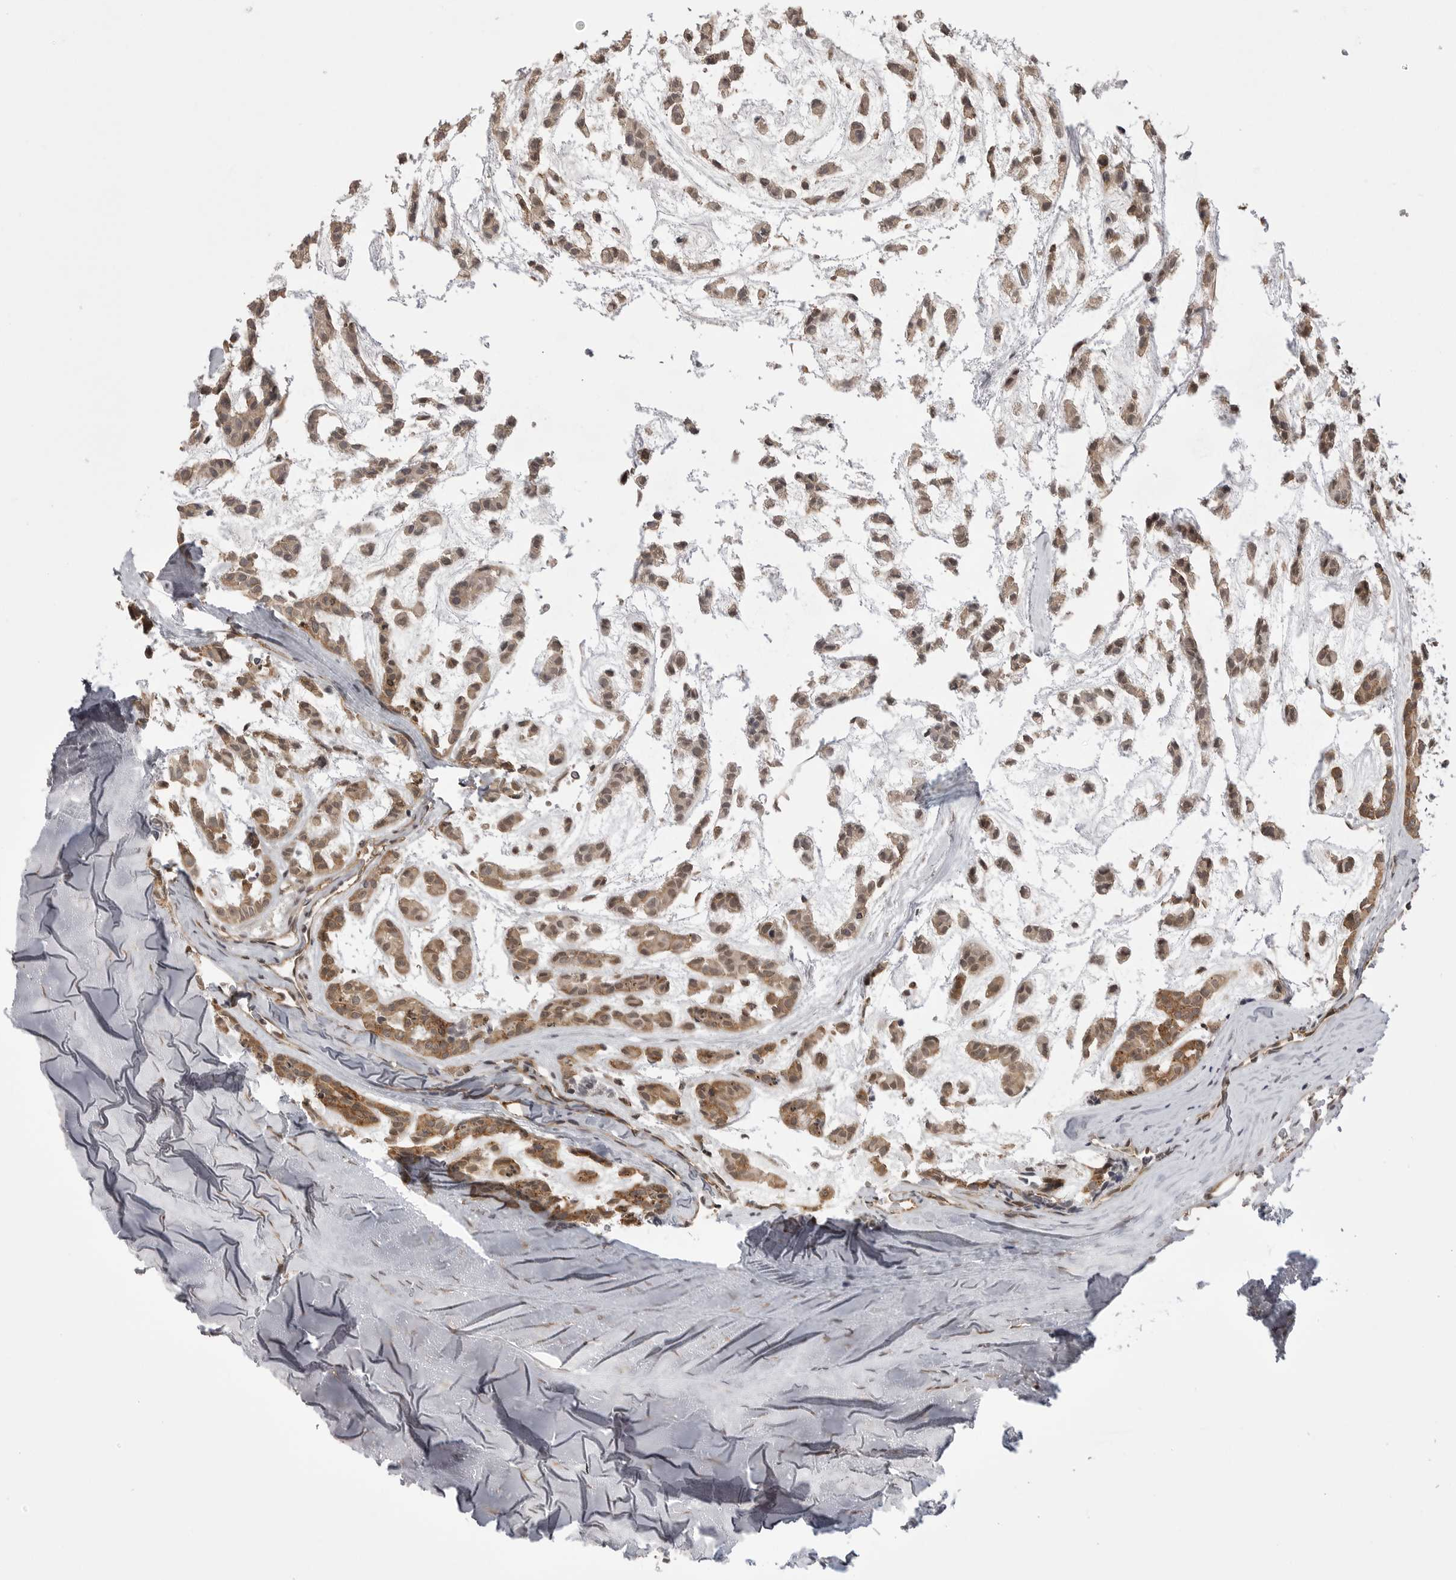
{"staining": {"intensity": "moderate", "quantity": ">75%", "location": "cytoplasmic/membranous,nuclear"}, "tissue": "head and neck cancer", "cell_type": "Tumor cells", "image_type": "cancer", "snomed": [{"axis": "morphology", "description": "Adenocarcinoma, NOS"}, {"axis": "morphology", "description": "Adenoma, NOS"}, {"axis": "topography", "description": "Head-Neck"}], "caption": "Adenocarcinoma (head and neck) stained with a brown dye demonstrates moderate cytoplasmic/membranous and nuclear positive positivity in approximately >75% of tumor cells.", "gene": "SORBS1", "patient": {"sex": "female", "age": 55}}